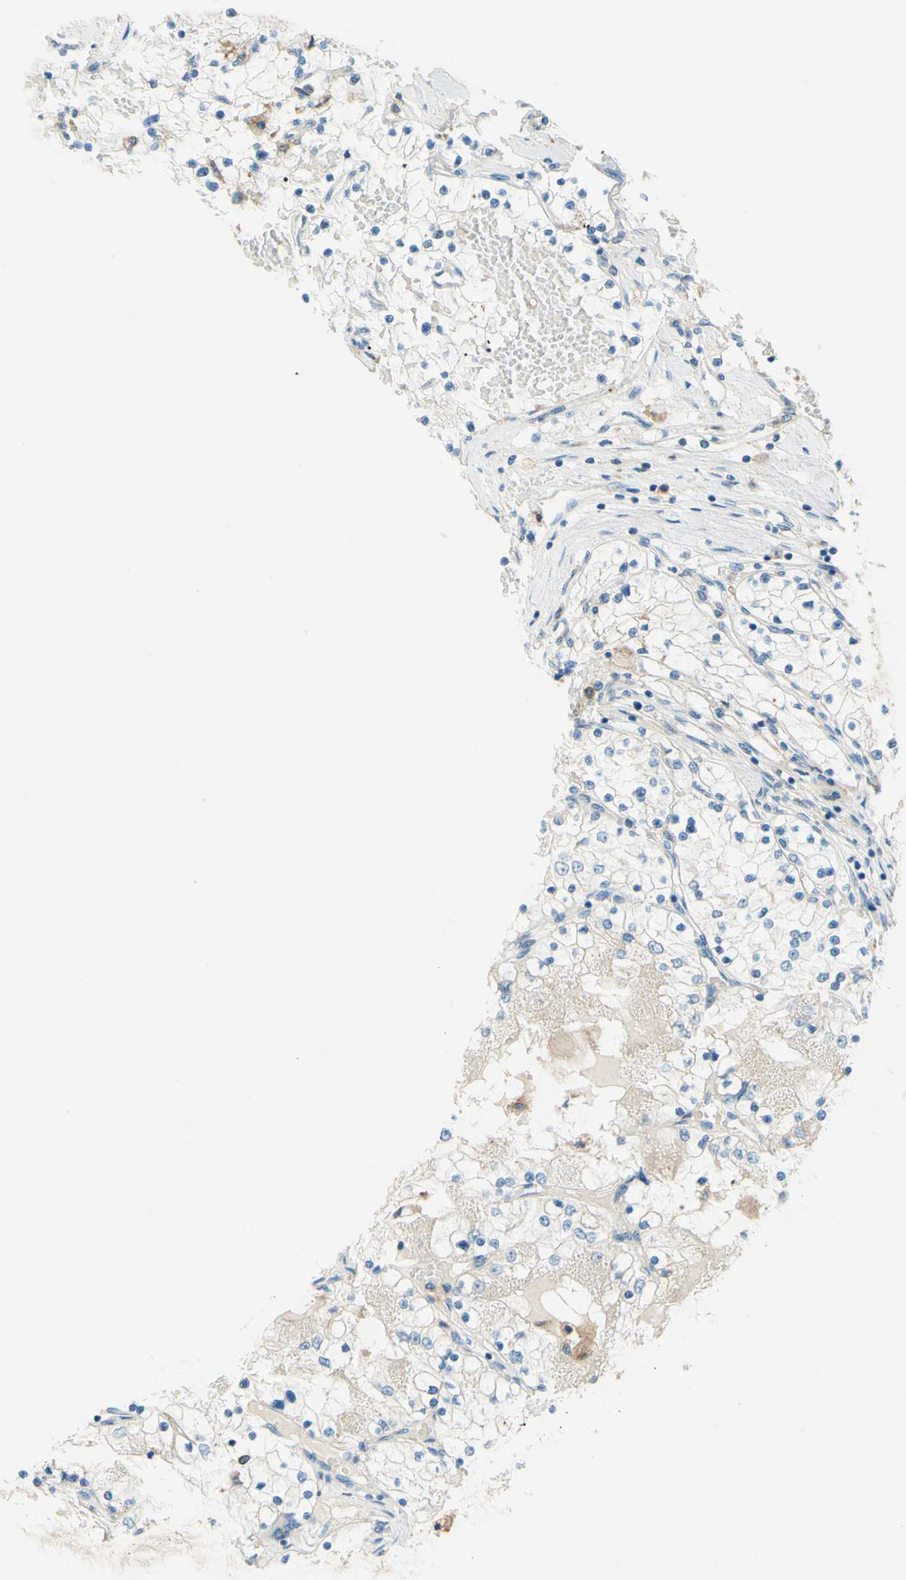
{"staining": {"intensity": "negative", "quantity": "none", "location": "none"}, "tissue": "renal cancer", "cell_type": "Tumor cells", "image_type": "cancer", "snomed": [{"axis": "morphology", "description": "Adenocarcinoma, NOS"}, {"axis": "topography", "description": "Kidney"}], "caption": "IHC micrograph of adenocarcinoma (renal) stained for a protein (brown), which displays no expression in tumor cells. (DAB immunohistochemistry visualized using brightfield microscopy, high magnification).", "gene": "SIGLEC9", "patient": {"sex": "male", "age": 68}}